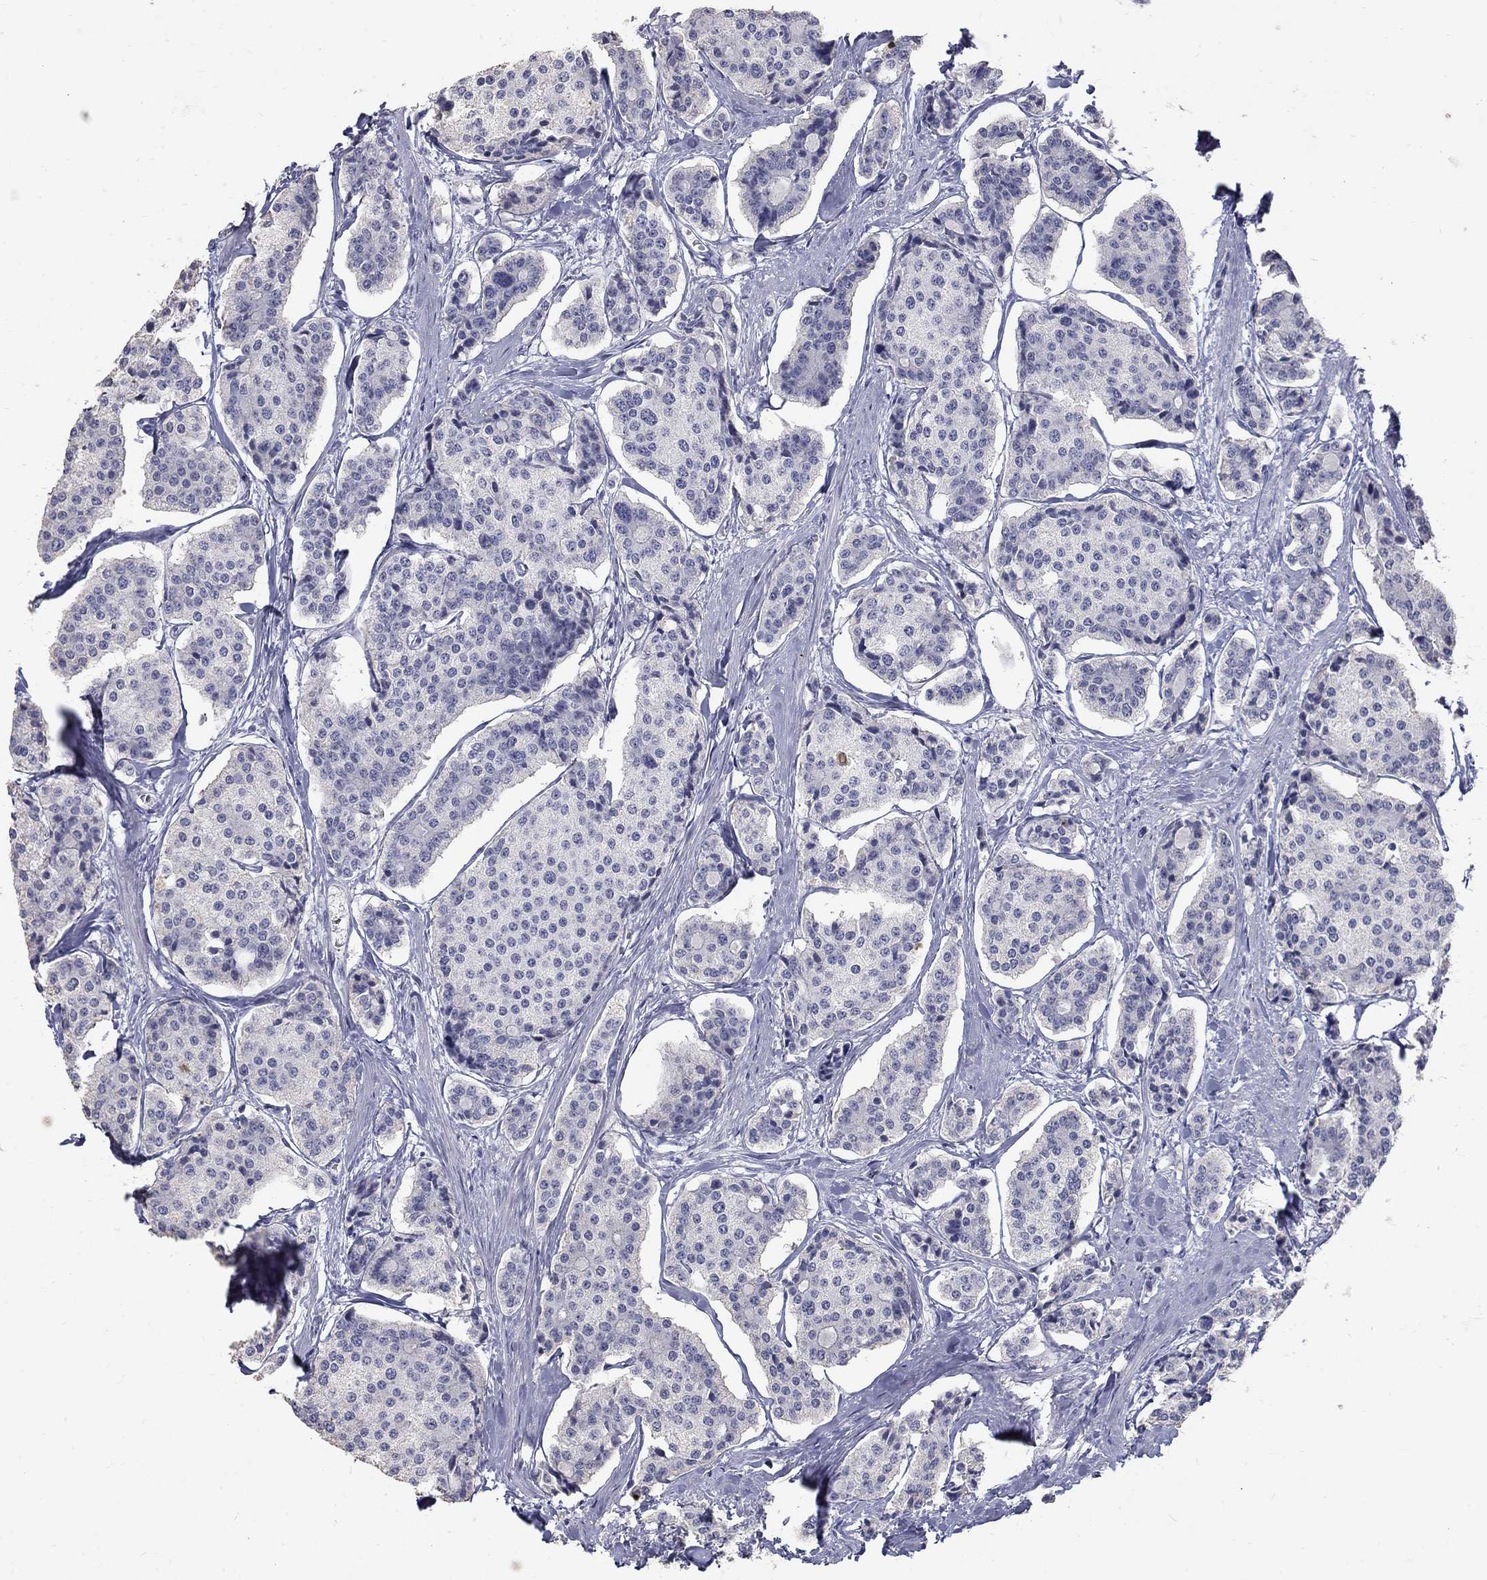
{"staining": {"intensity": "negative", "quantity": "none", "location": "none"}, "tissue": "carcinoid", "cell_type": "Tumor cells", "image_type": "cancer", "snomed": [{"axis": "morphology", "description": "Carcinoid, malignant, NOS"}, {"axis": "topography", "description": "Small intestine"}], "caption": "Tumor cells are negative for brown protein staining in carcinoid. The staining was performed using DAB to visualize the protein expression in brown, while the nuclei were stained in blue with hematoxylin (Magnification: 20x).", "gene": "PTH1R", "patient": {"sex": "female", "age": 65}}